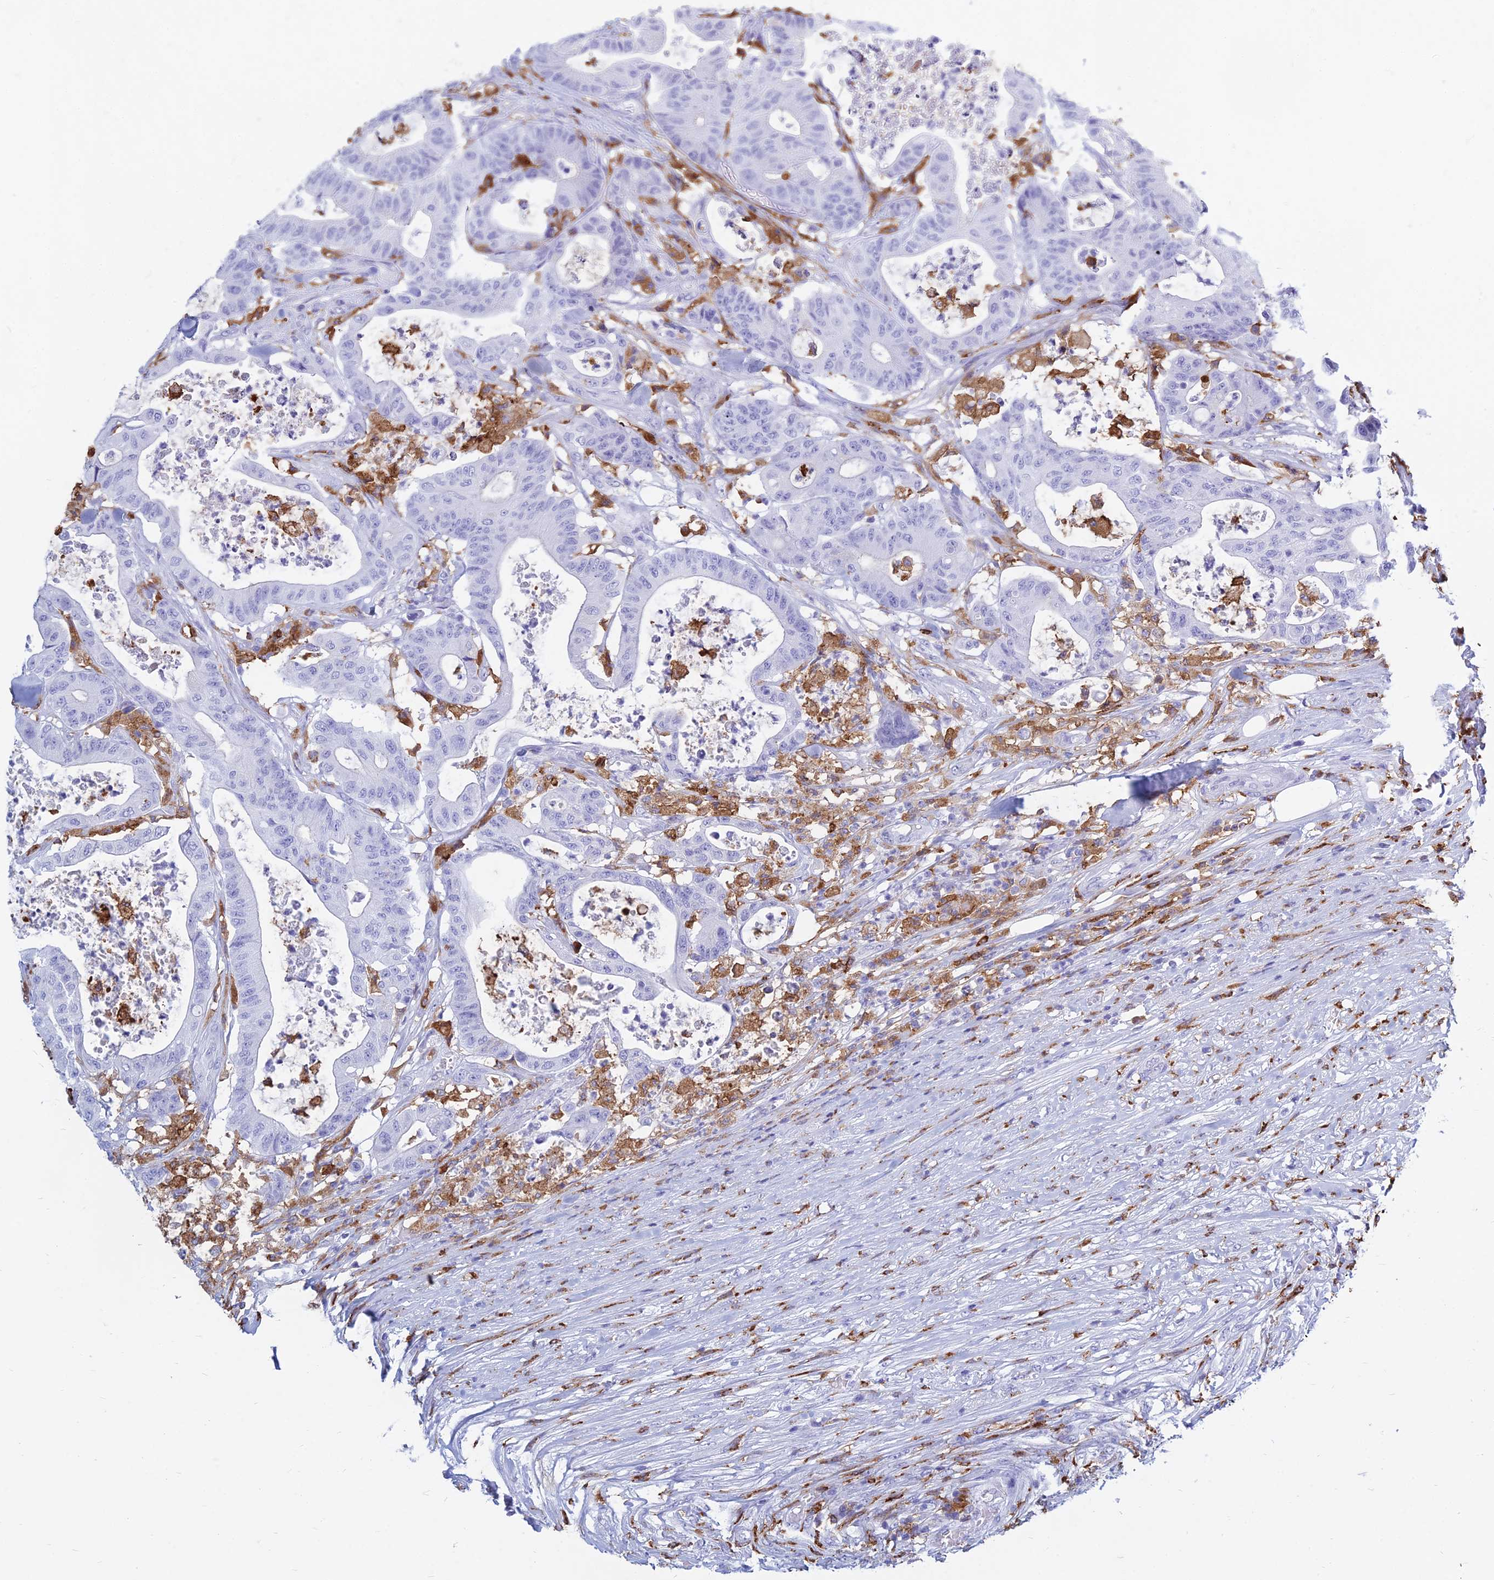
{"staining": {"intensity": "negative", "quantity": "none", "location": "none"}, "tissue": "colorectal cancer", "cell_type": "Tumor cells", "image_type": "cancer", "snomed": [{"axis": "morphology", "description": "Adenocarcinoma, NOS"}, {"axis": "topography", "description": "Colon"}], "caption": "Immunohistochemistry of colorectal cancer (adenocarcinoma) shows no positivity in tumor cells.", "gene": "HLA-DRB1", "patient": {"sex": "female", "age": 84}}